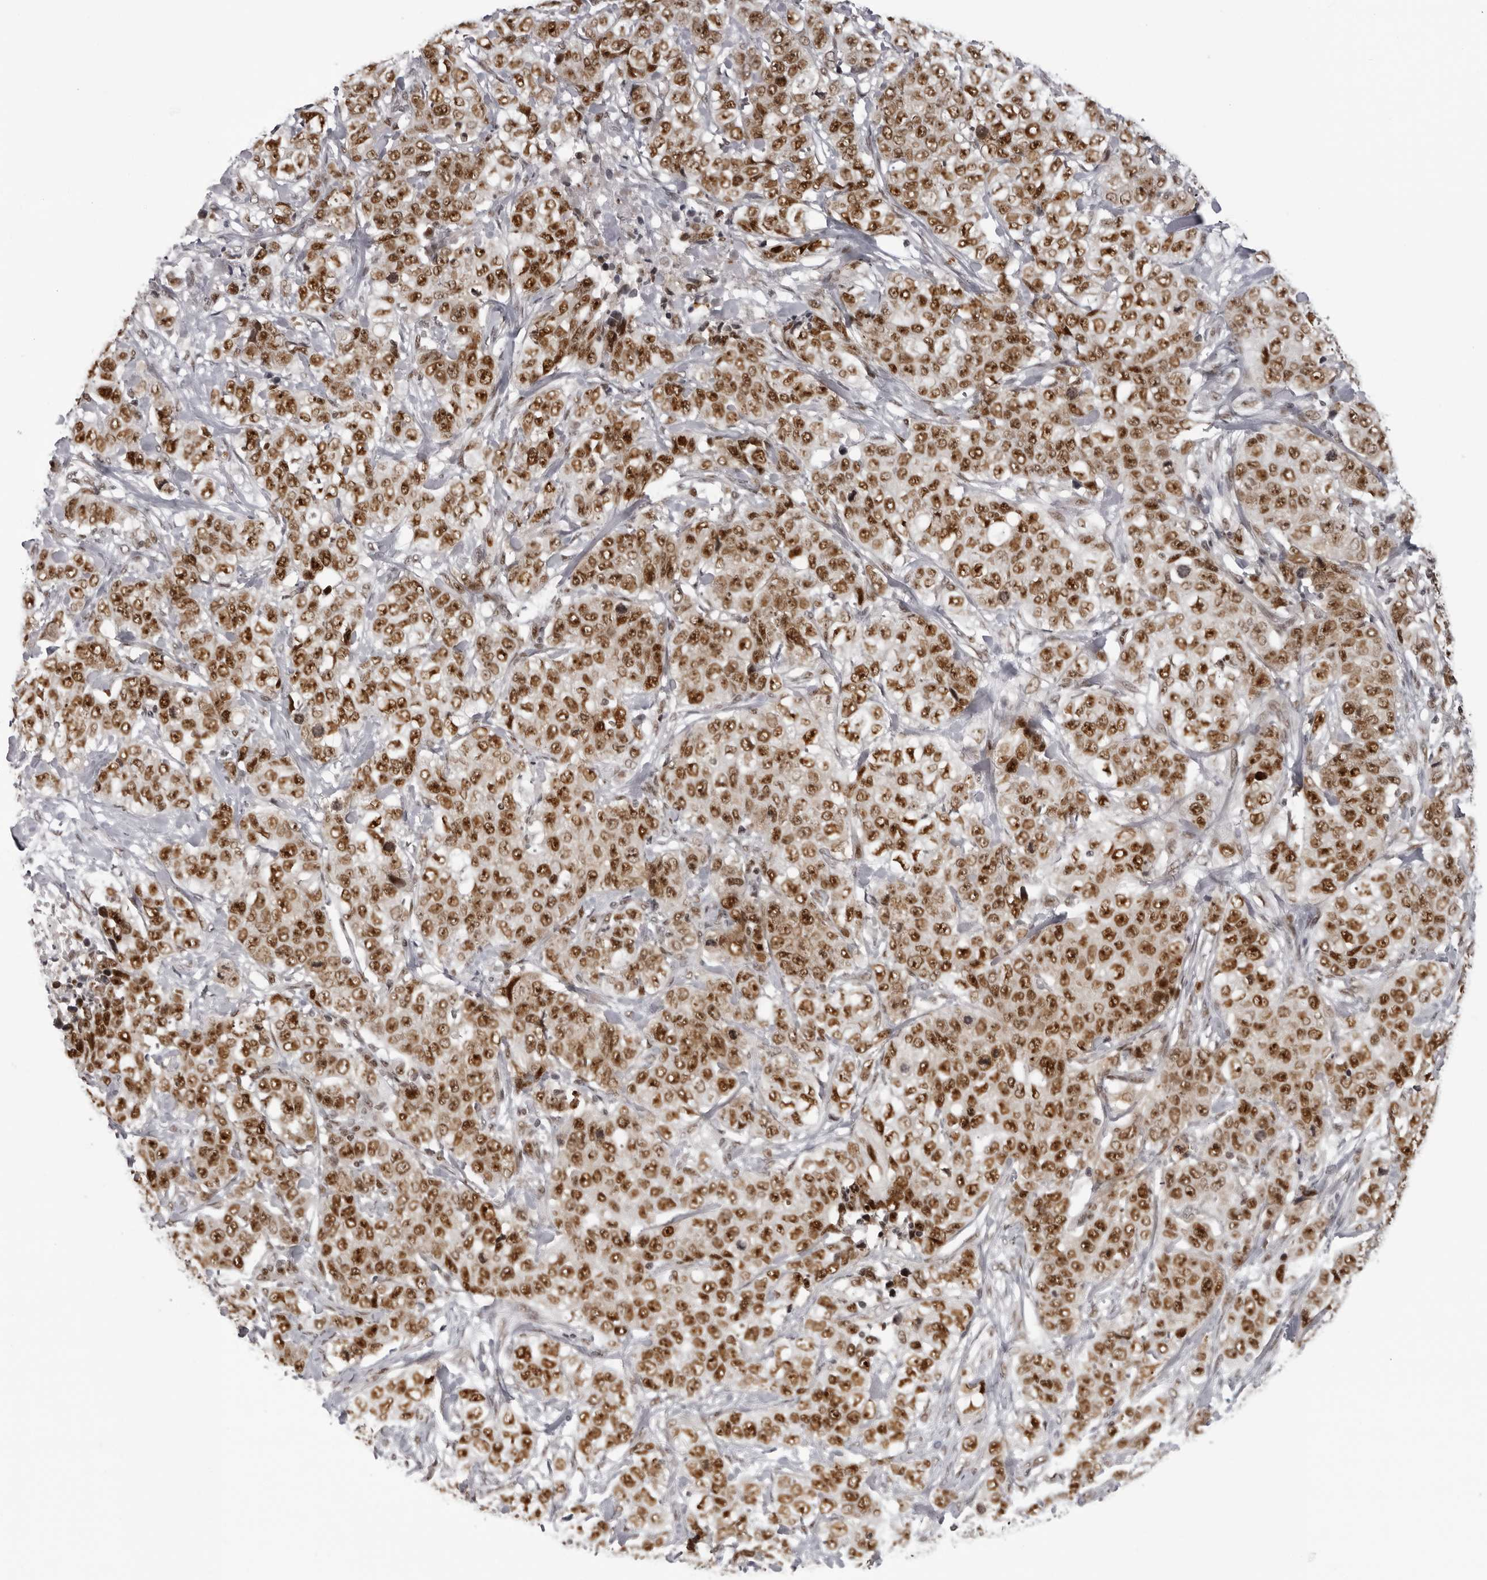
{"staining": {"intensity": "strong", "quantity": ">75%", "location": "nuclear"}, "tissue": "stomach cancer", "cell_type": "Tumor cells", "image_type": "cancer", "snomed": [{"axis": "morphology", "description": "Adenocarcinoma, NOS"}, {"axis": "topography", "description": "Stomach"}], "caption": "A histopathology image showing strong nuclear positivity in about >75% of tumor cells in stomach adenocarcinoma, as visualized by brown immunohistochemical staining.", "gene": "HEXIM2", "patient": {"sex": "male", "age": 48}}